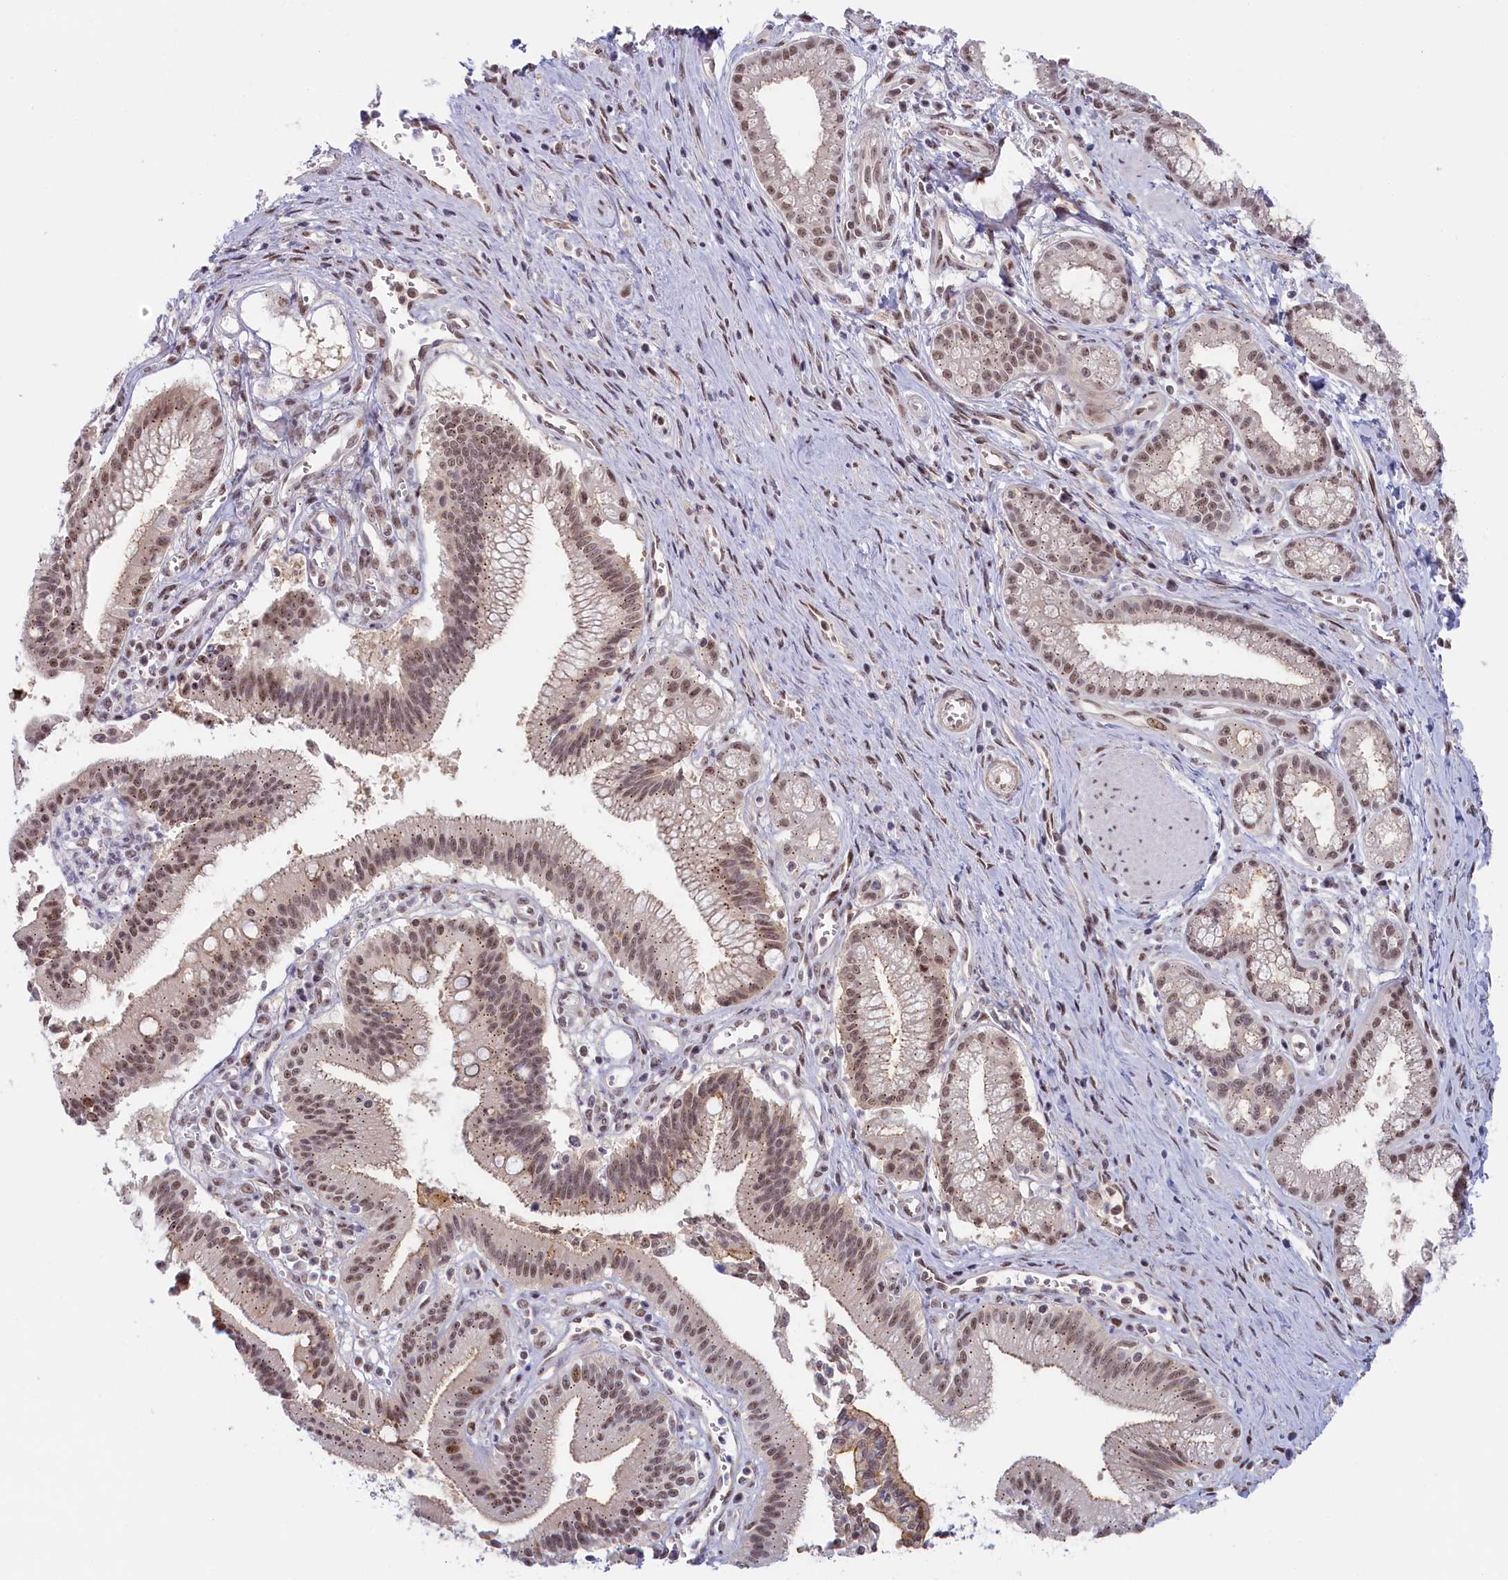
{"staining": {"intensity": "moderate", "quantity": ">75%", "location": "cytoplasmic/membranous,nuclear"}, "tissue": "pancreatic cancer", "cell_type": "Tumor cells", "image_type": "cancer", "snomed": [{"axis": "morphology", "description": "Adenocarcinoma, NOS"}, {"axis": "topography", "description": "Pancreas"}], "caption": "Immunohistochemical staining of human pancreatic cancer demonstrates medium levels of moderate cytoplasmic/membranous and nuclear positivity in about >75% of tumor cells. Immunohistochemistry (ihc) stains the protein in brown and the nuclei are stained blue.", "gene": "SEC31B", "patient": {"sex": "male", "age": 78}}